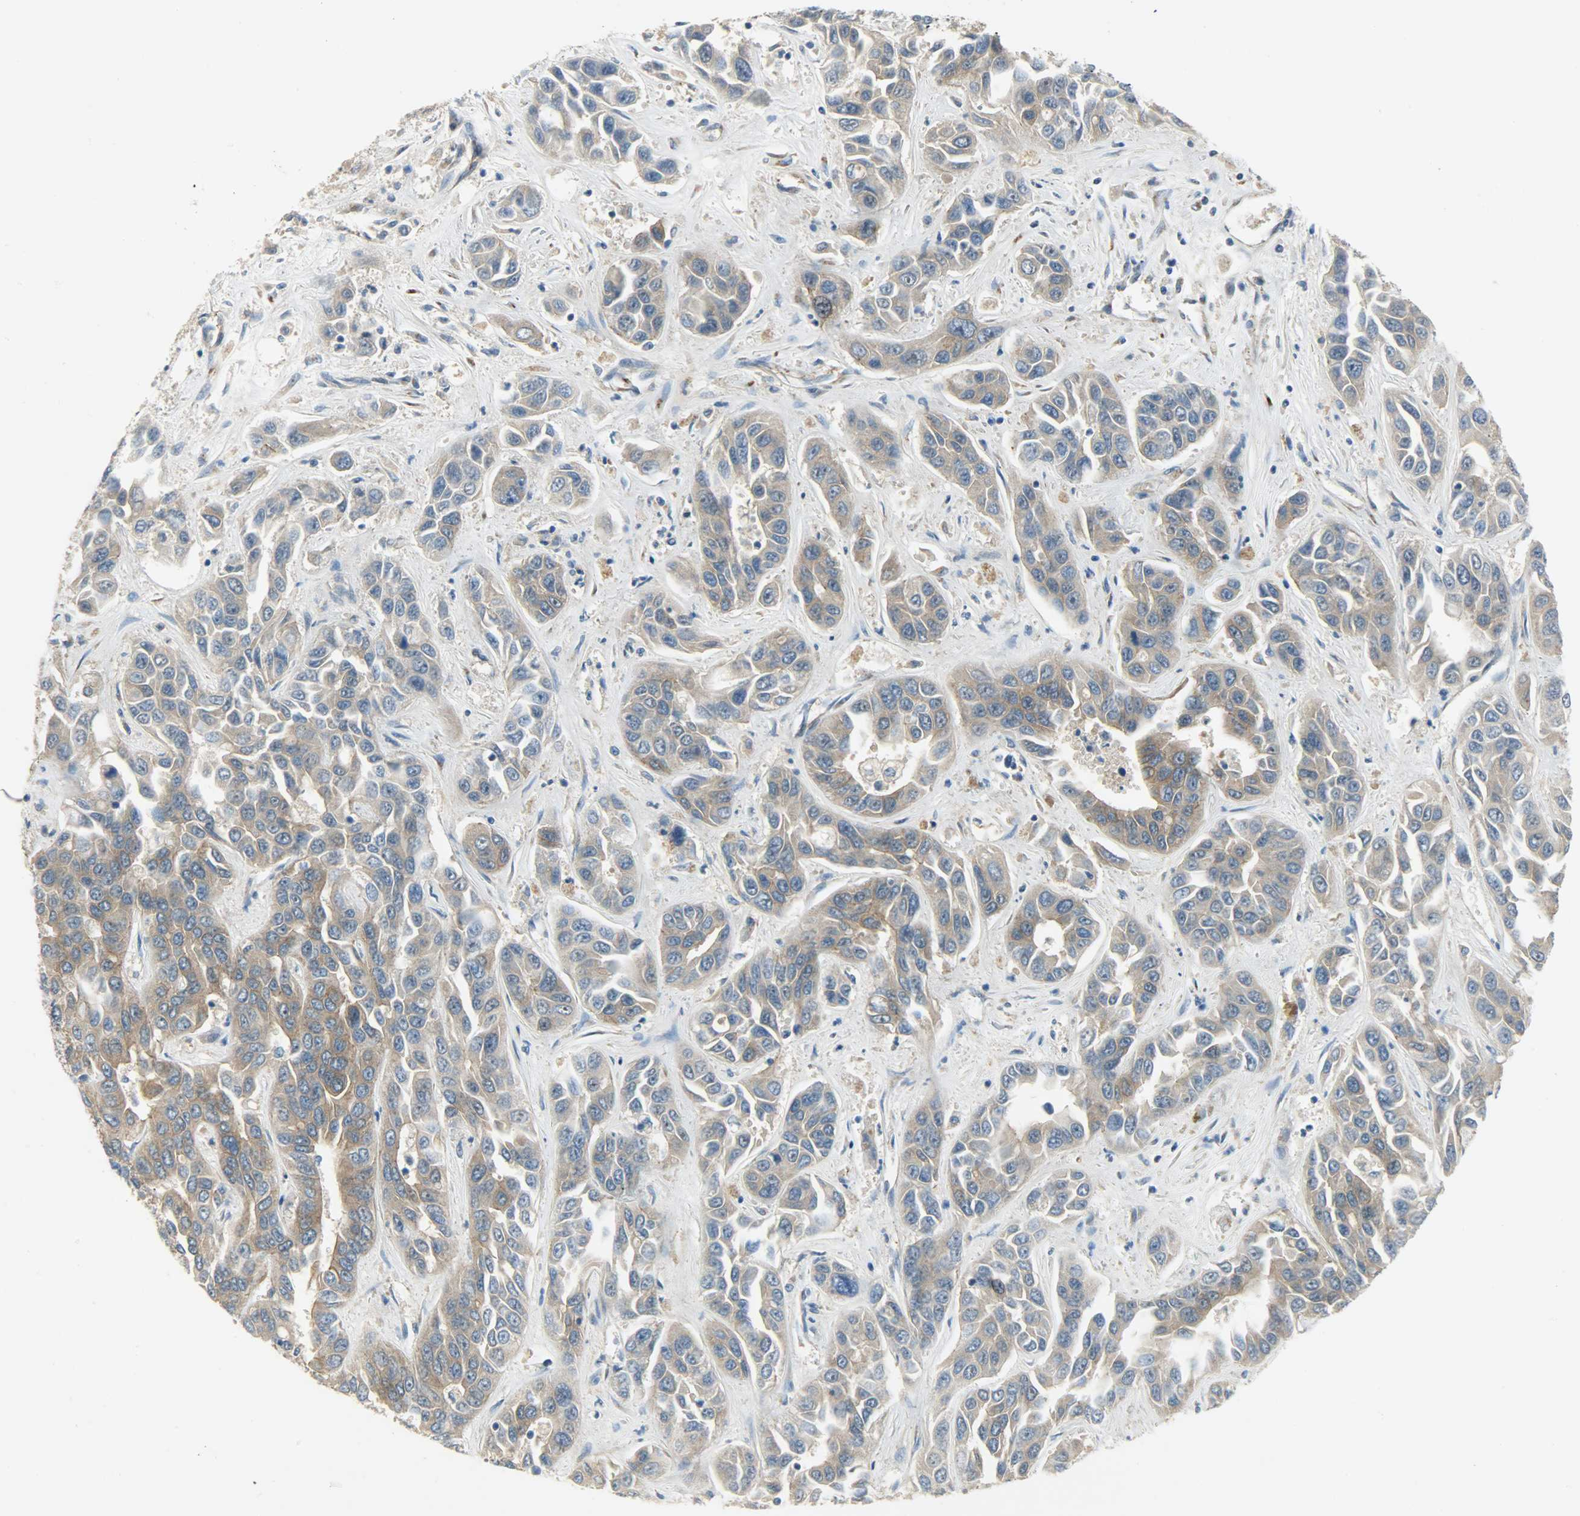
{"staining": {"intensity": "moderate", "quantity": ">75%", "location": "cytoplasmic/membranous"}, "tissue": "liver cancer", "cell_type": "Tumor cells", "image_type": "cancer", "snomed": [{"axis": "morphology", "description": "Cholangiocarcinoma"}, {"axis": "topography", "description": "Liver"}], "caption": "Human cholangiocarcinoma (liver) stained with a brown dye displays moderate cytoplasmic/membranous positive expression in about >75% of tumor cells.", "gene": "KIAA1217", "patient": {"sex": "female", "age": 52}}